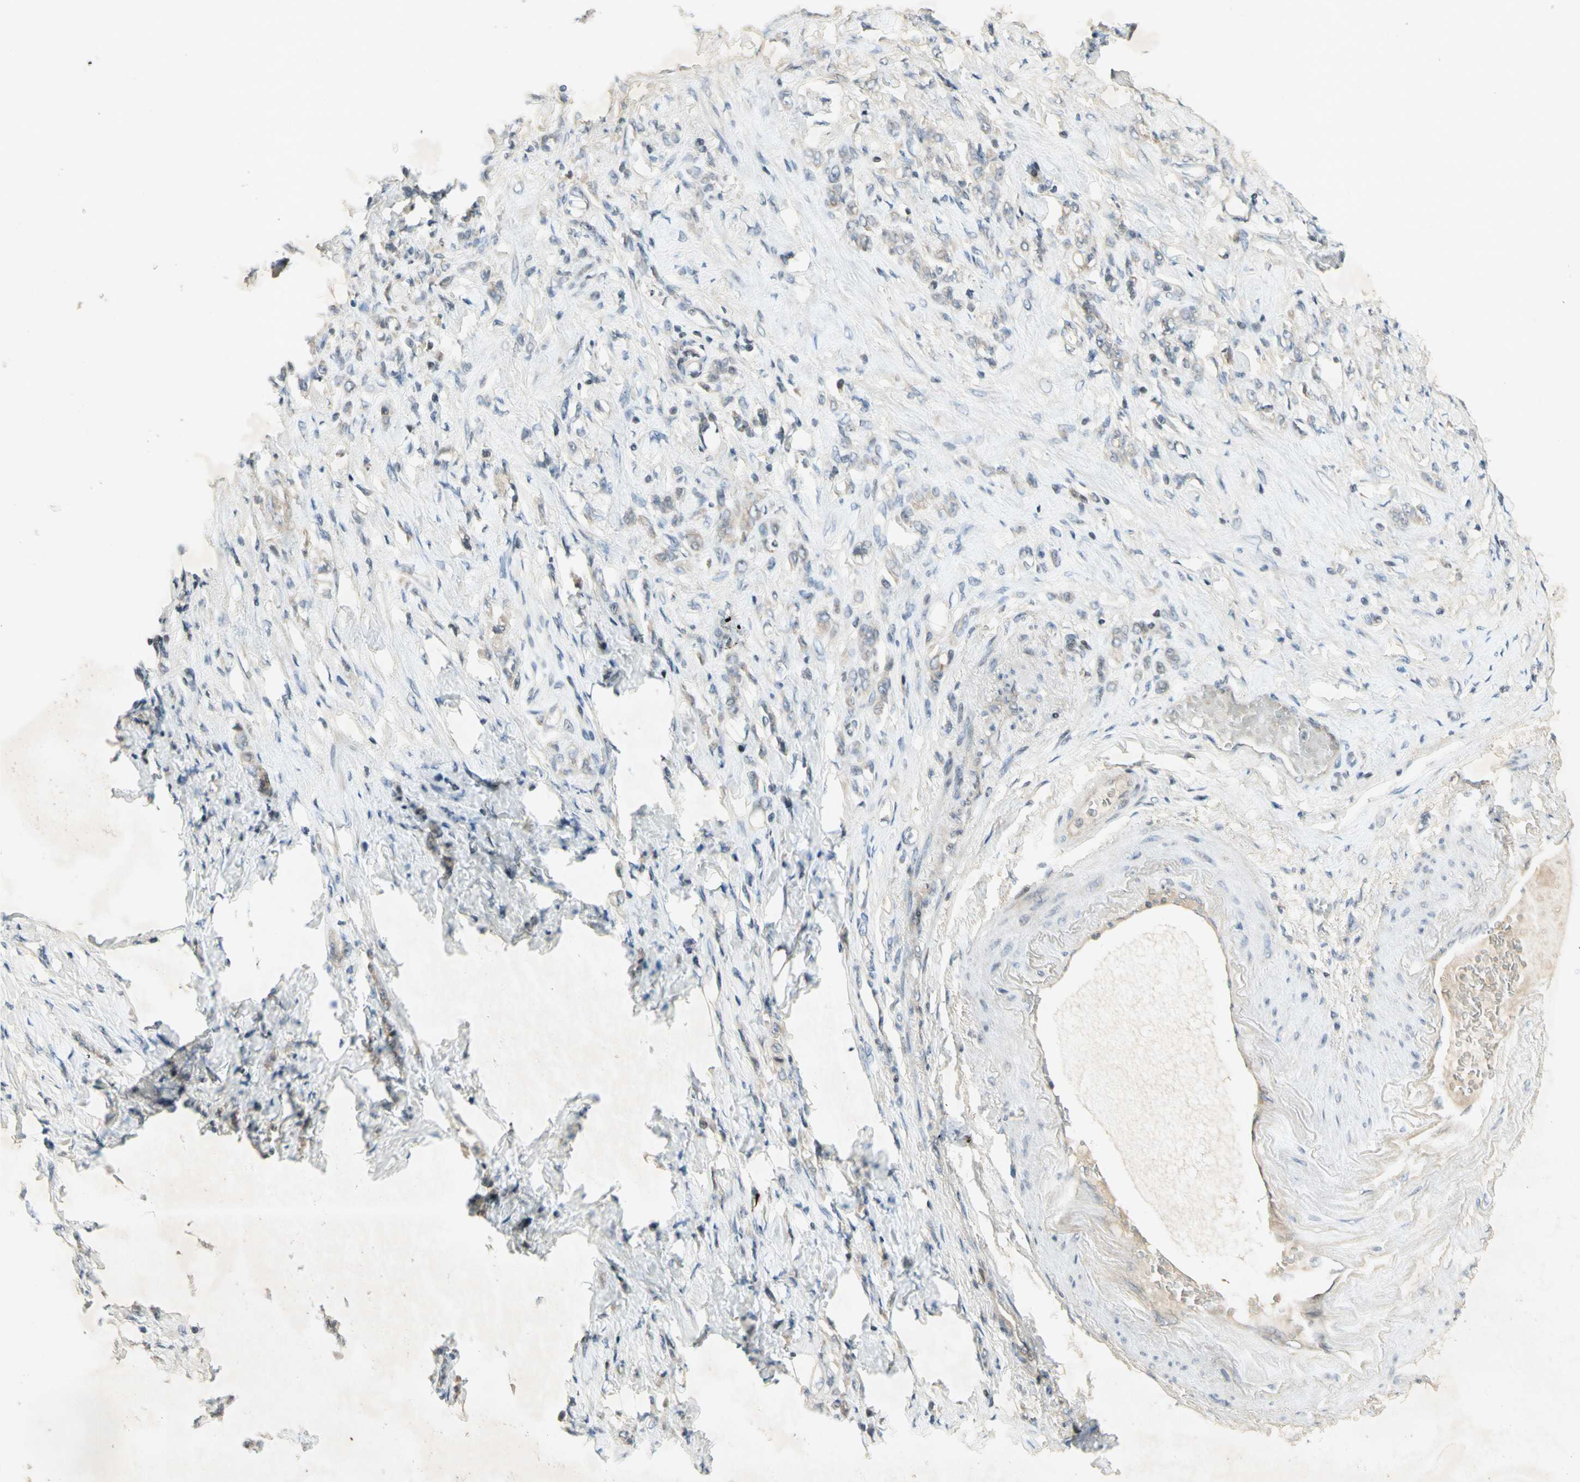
{"staining": {"intensity": "weak", "quantity": "<25%", "location": "cytoplasmic/membranous"}, "tissue": "stomach cancer", "cell_type": "Tumor cells", "image_type": "cancer", "snomed": [{"axis": "morphology", "description": "Adenocarcinoma, NOS"}, {"axis": "topography", "description": "Stomach"}], "caption": "This is an immunohistochemistry photomicrograph of adenocarcinoma (stomach). There is no expression in tumor cells.", "gene": "ETF1", "patient": {"sex": "male", "age": 82}}